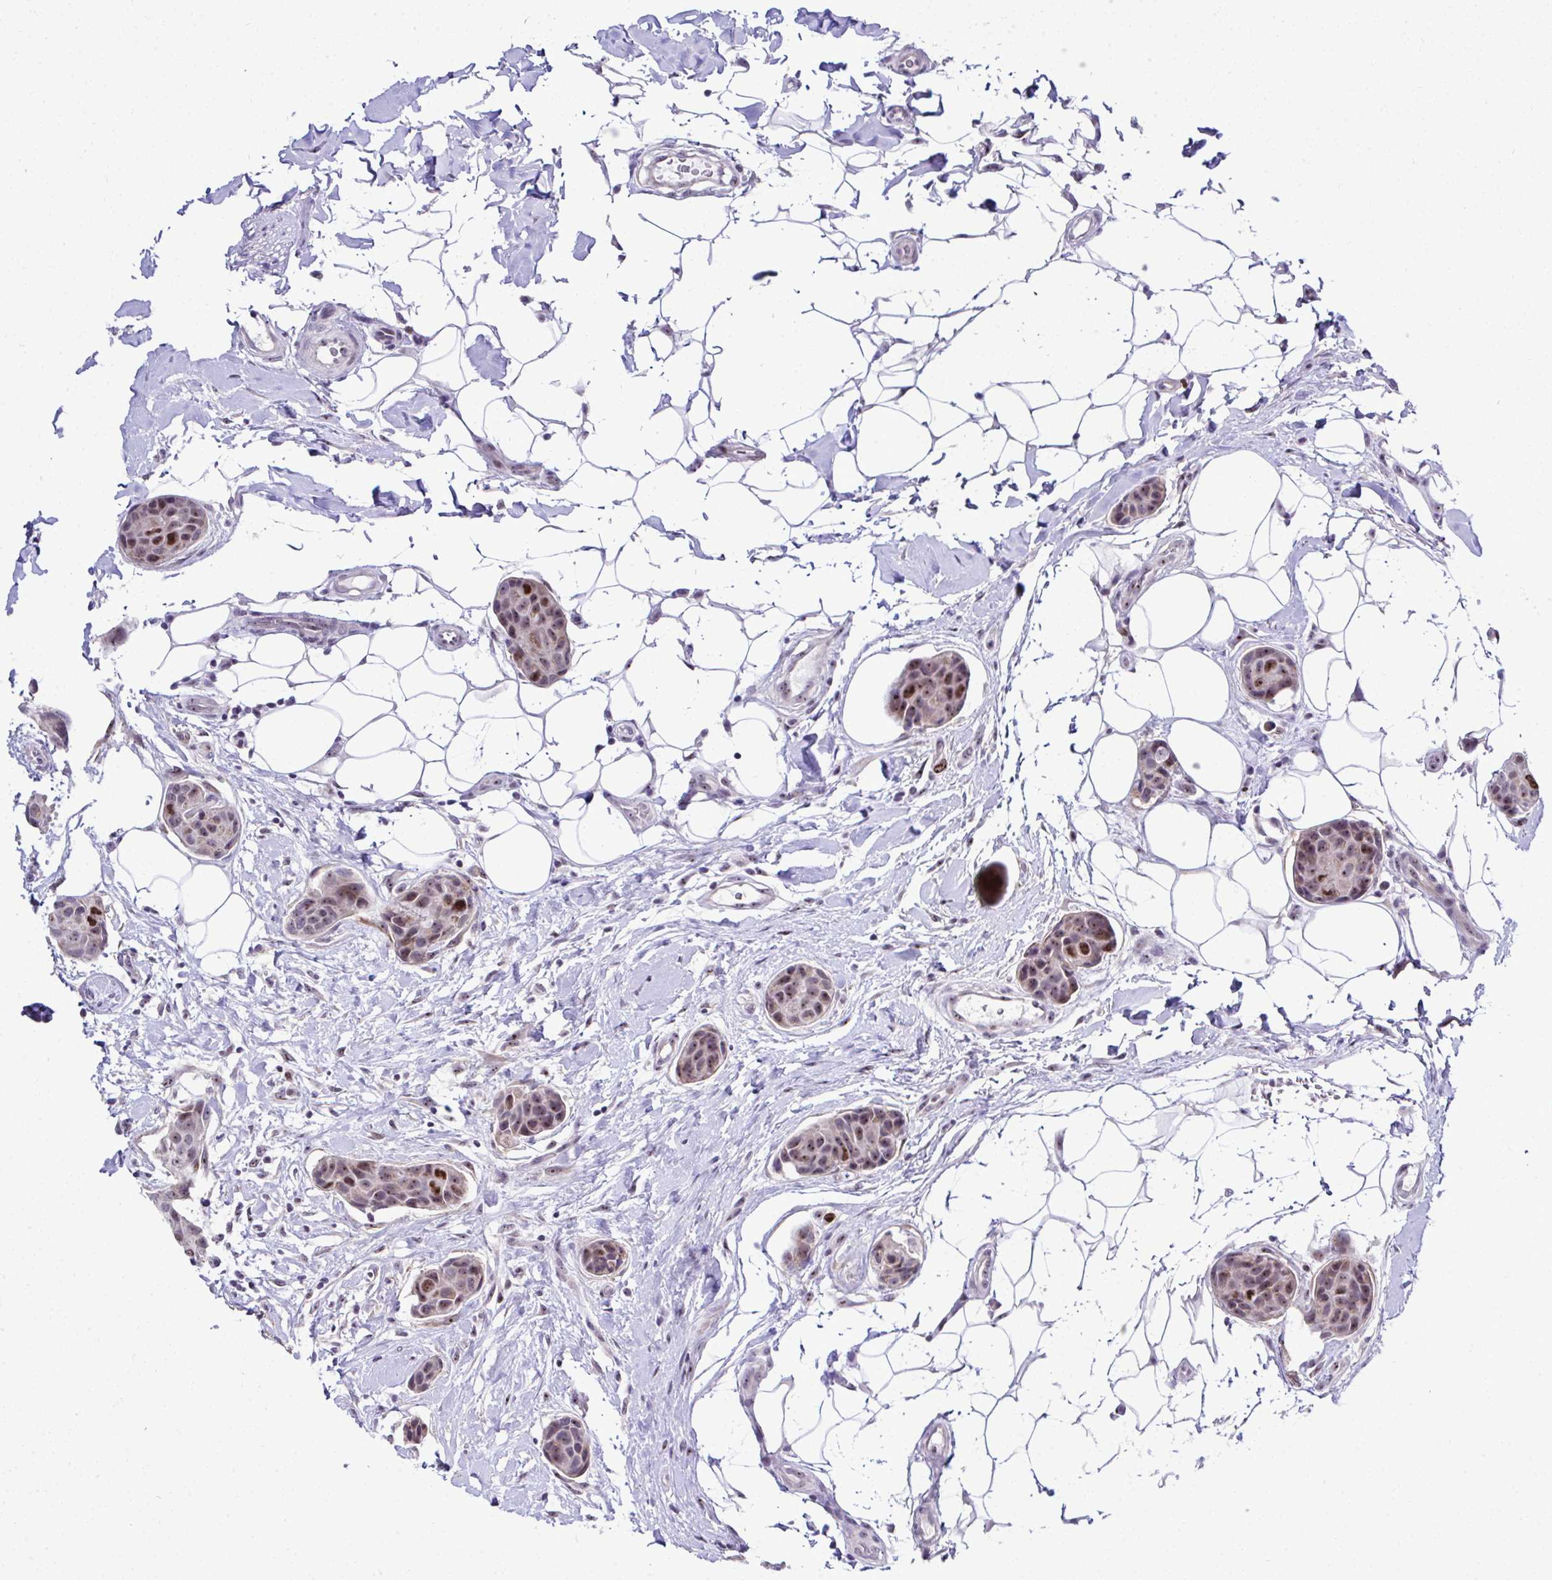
{"staining": {"intensity": "moderate", "quantity": ">75%", "location": "nuclear"}, "tissue": "breast cancer", "cell_type": "Tumor cells", "image_type": "cancer", "snomed": [{"axis": "morphology", "description": "Duct carcinoma"}, {"axis": "topography", "description": "Breast"}, {"axis": "topography", "description": "Lymph node"}], "caption": "Immunohistochemical staining of human breast cancer (infiltrating ductal carcinoma) shows medium levels of moderate nuclear positivity in approximately >75% of tumor cells. (DAB IHC, brown staining for protein, blue staining for nuclei).", "gene": "CEP72", "patient": {"sex": "female", "age": 80}}